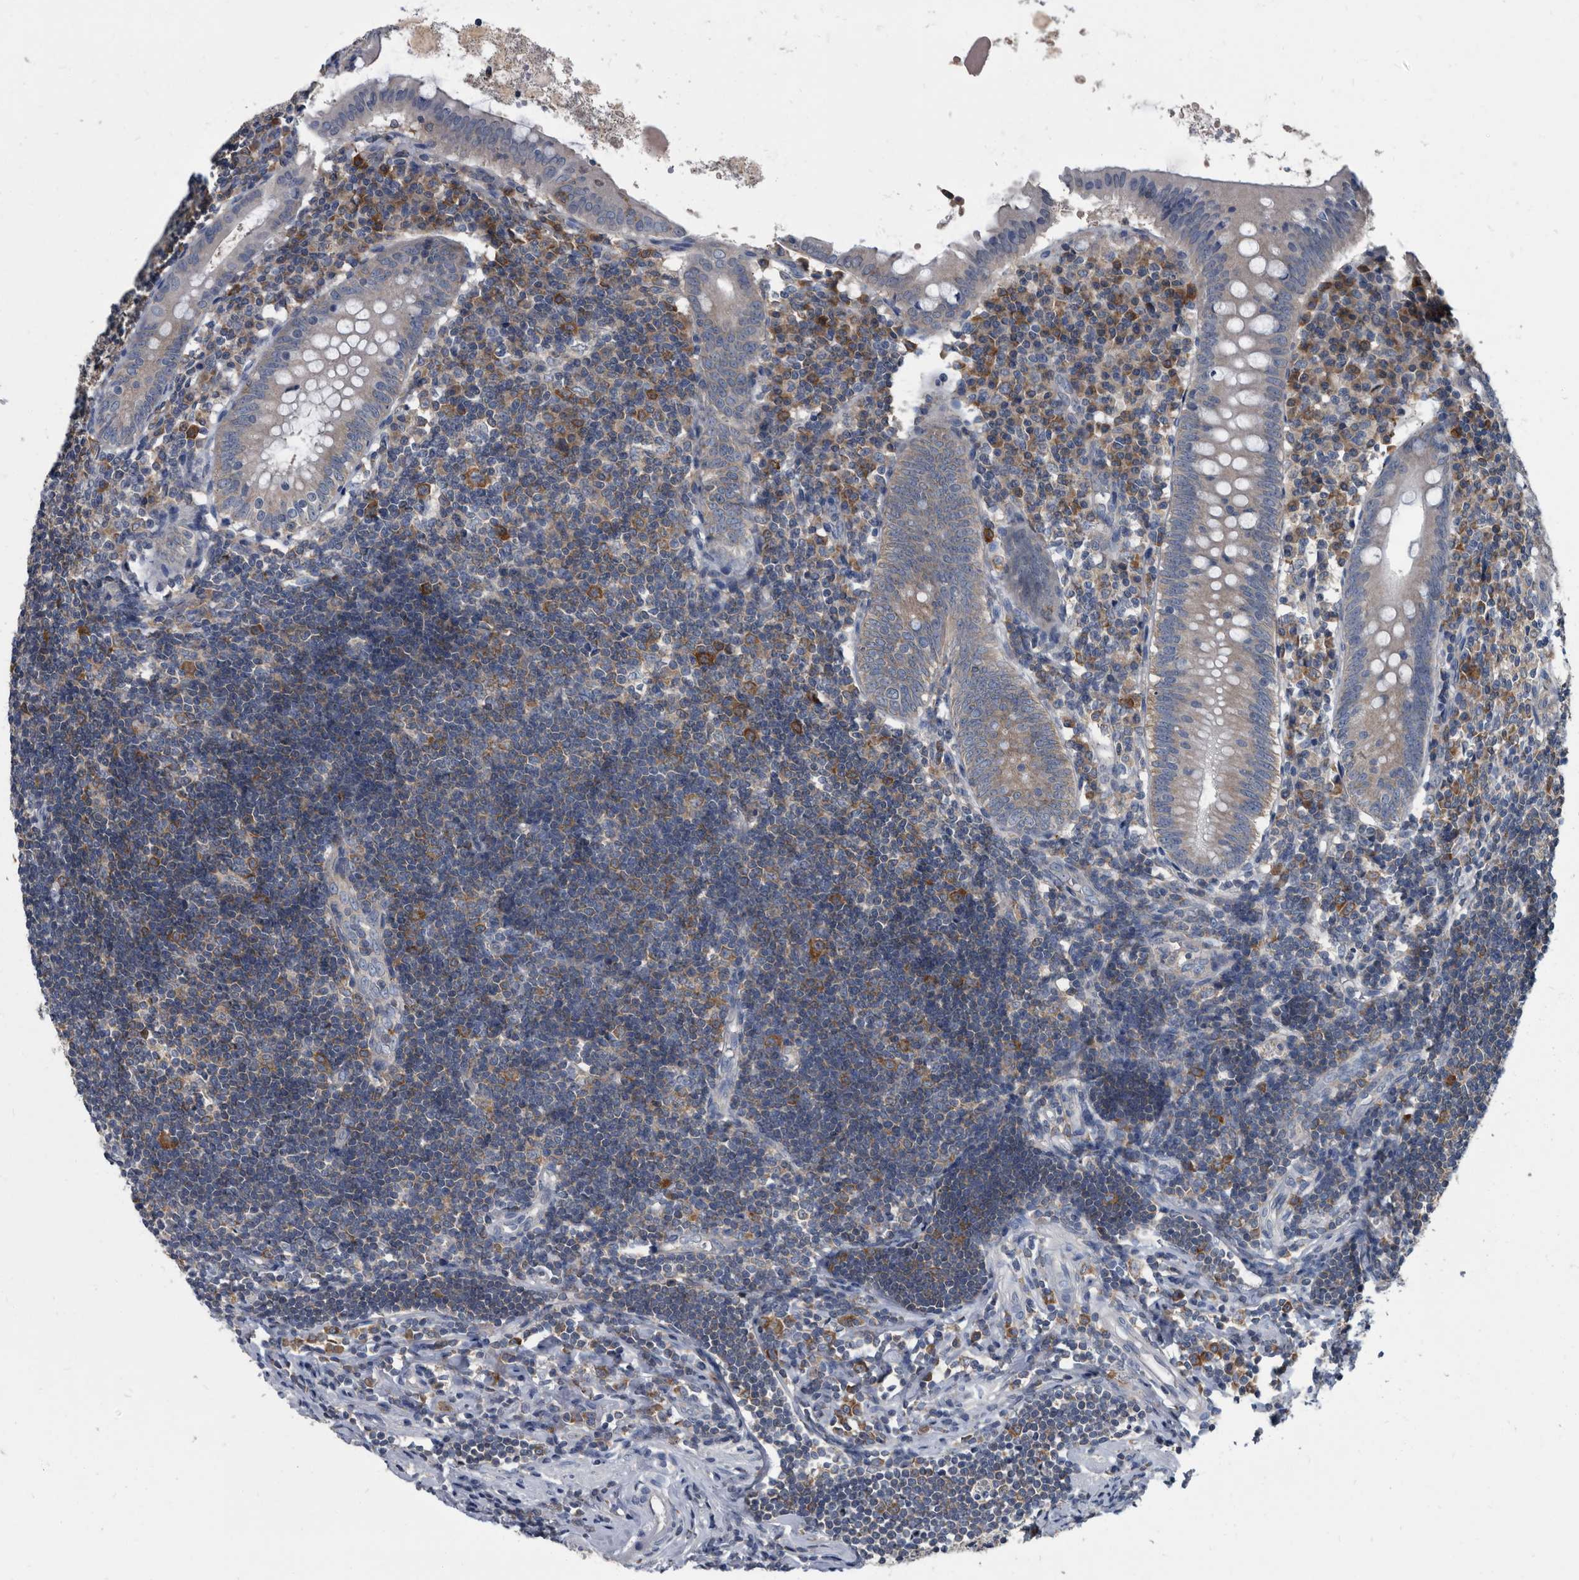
{"staining": {"intensity": "weak", "quantity": "<25%", "location": "cytoplasmic/membranous"}, "tissue": "appendix", "cell_type": "Glandular cells", "image_type": "normal", "snomed": [{"axis": "morphology", "description": "Normal tissue, NOS"}, {"axis": "topography", "description": "Appendix"}], "caption": "Protein analysis of unremarkable appendix displays no significant expression in glandular cells. Brightfield microscopy of immunohistochemistry (IHC) stained with DAB (brown) and hematoxylin (blue), captured at high magnification.", "gene": "CDV3", "patient": {"sex": "female", "age": 54}}